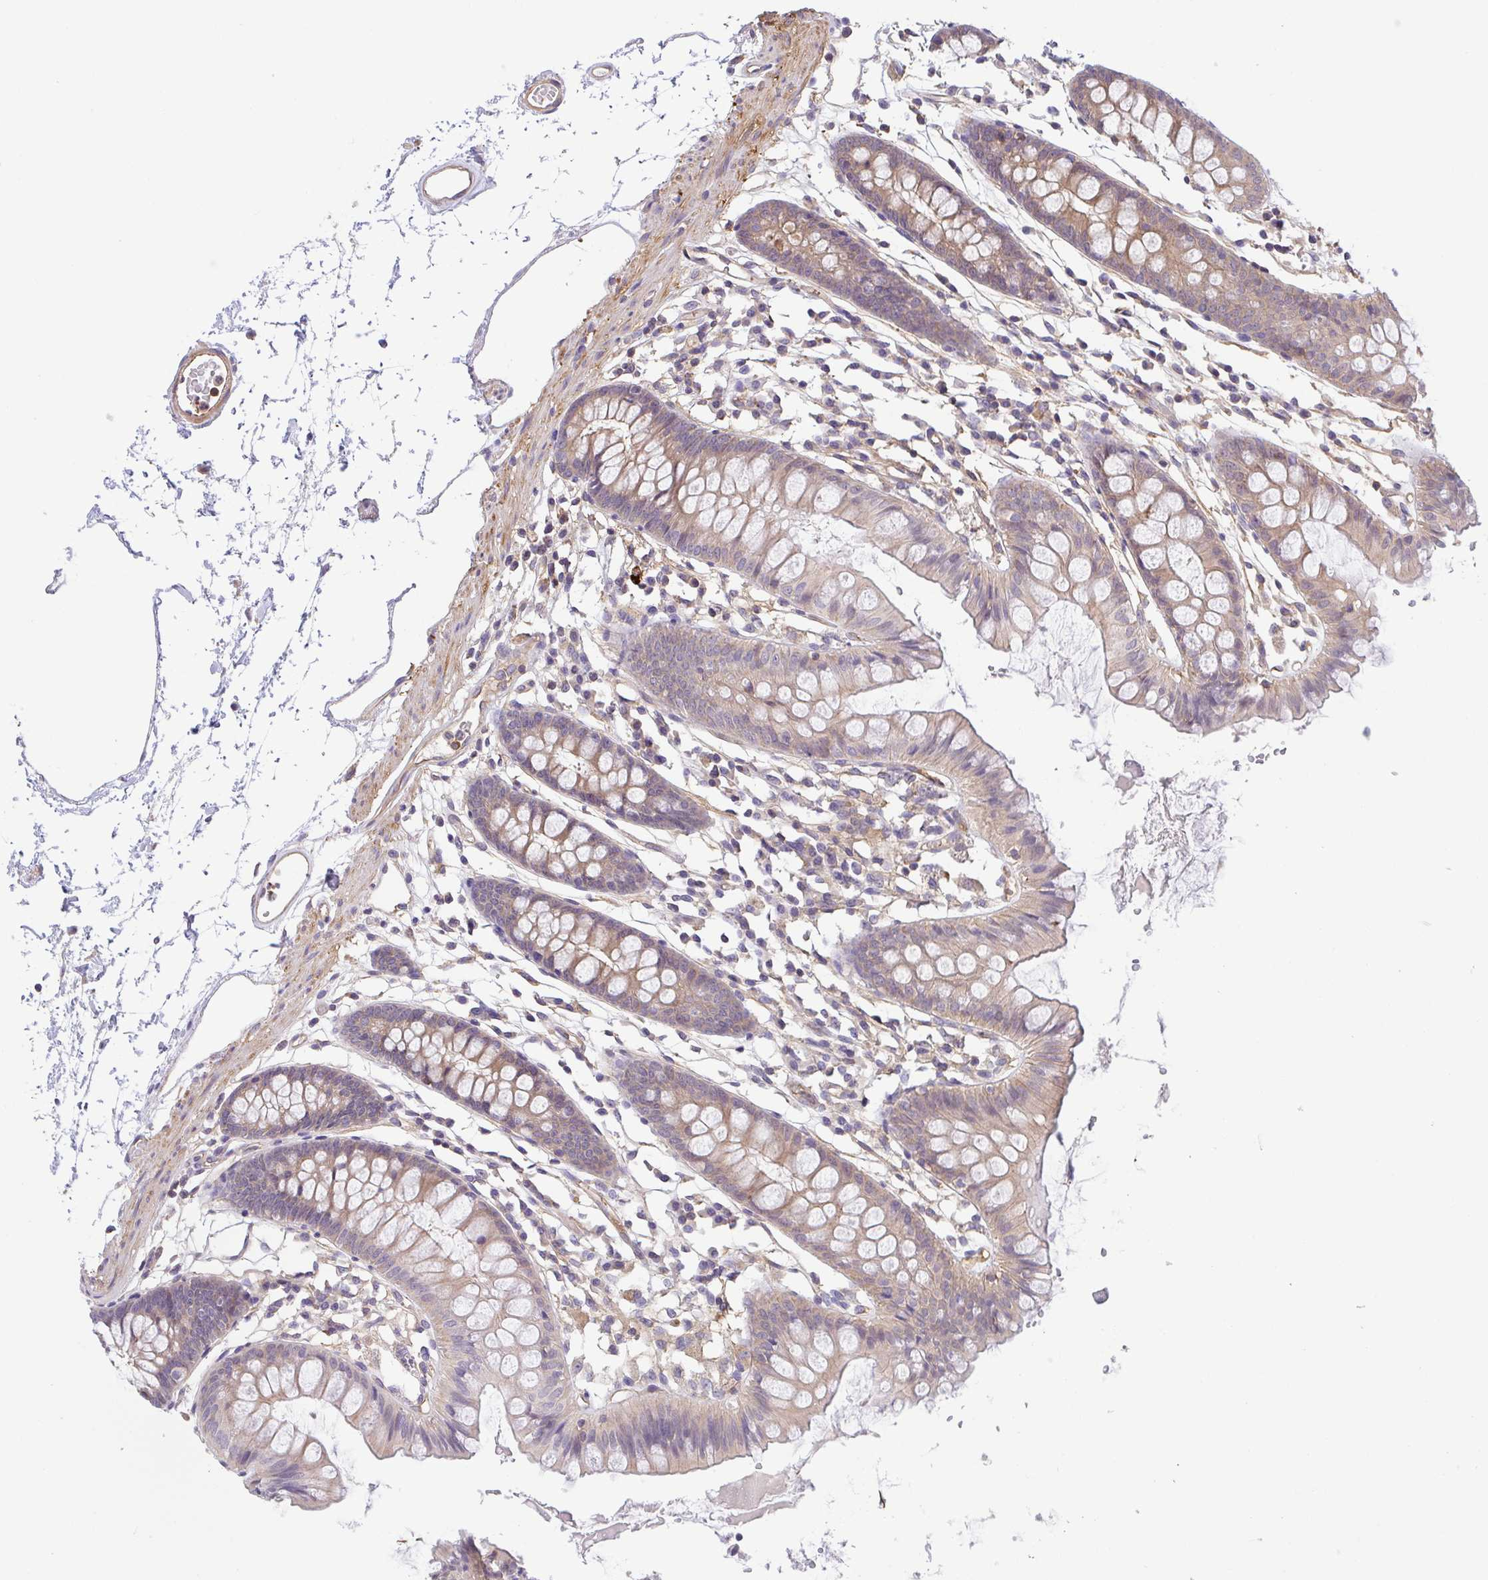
{"staining": {"intensity": "moderate", "quantity": ">75%", "location": "cytoplasmic/membranous"}, "tissue": "colon", "cell_type": "Endothelial cells", "image_type": "normal", "snomed": [{"axis": "morphology", "description": "Normal tissue, NOS"}, {"axis": "topography", "description": "Colon"}], "caption": "Endothelial cells display moderate cytoplasmic/membranous positivity in about >75% of cells in unremarkable colon. (Stains: DAB (3,3'-diaminobenzidine) in brown, nuclei in blue, Microscopy: brightfield microscopy at high magnification).", "gene": "TMEM229A", "patient": {"sex": "female", "age": 84}}